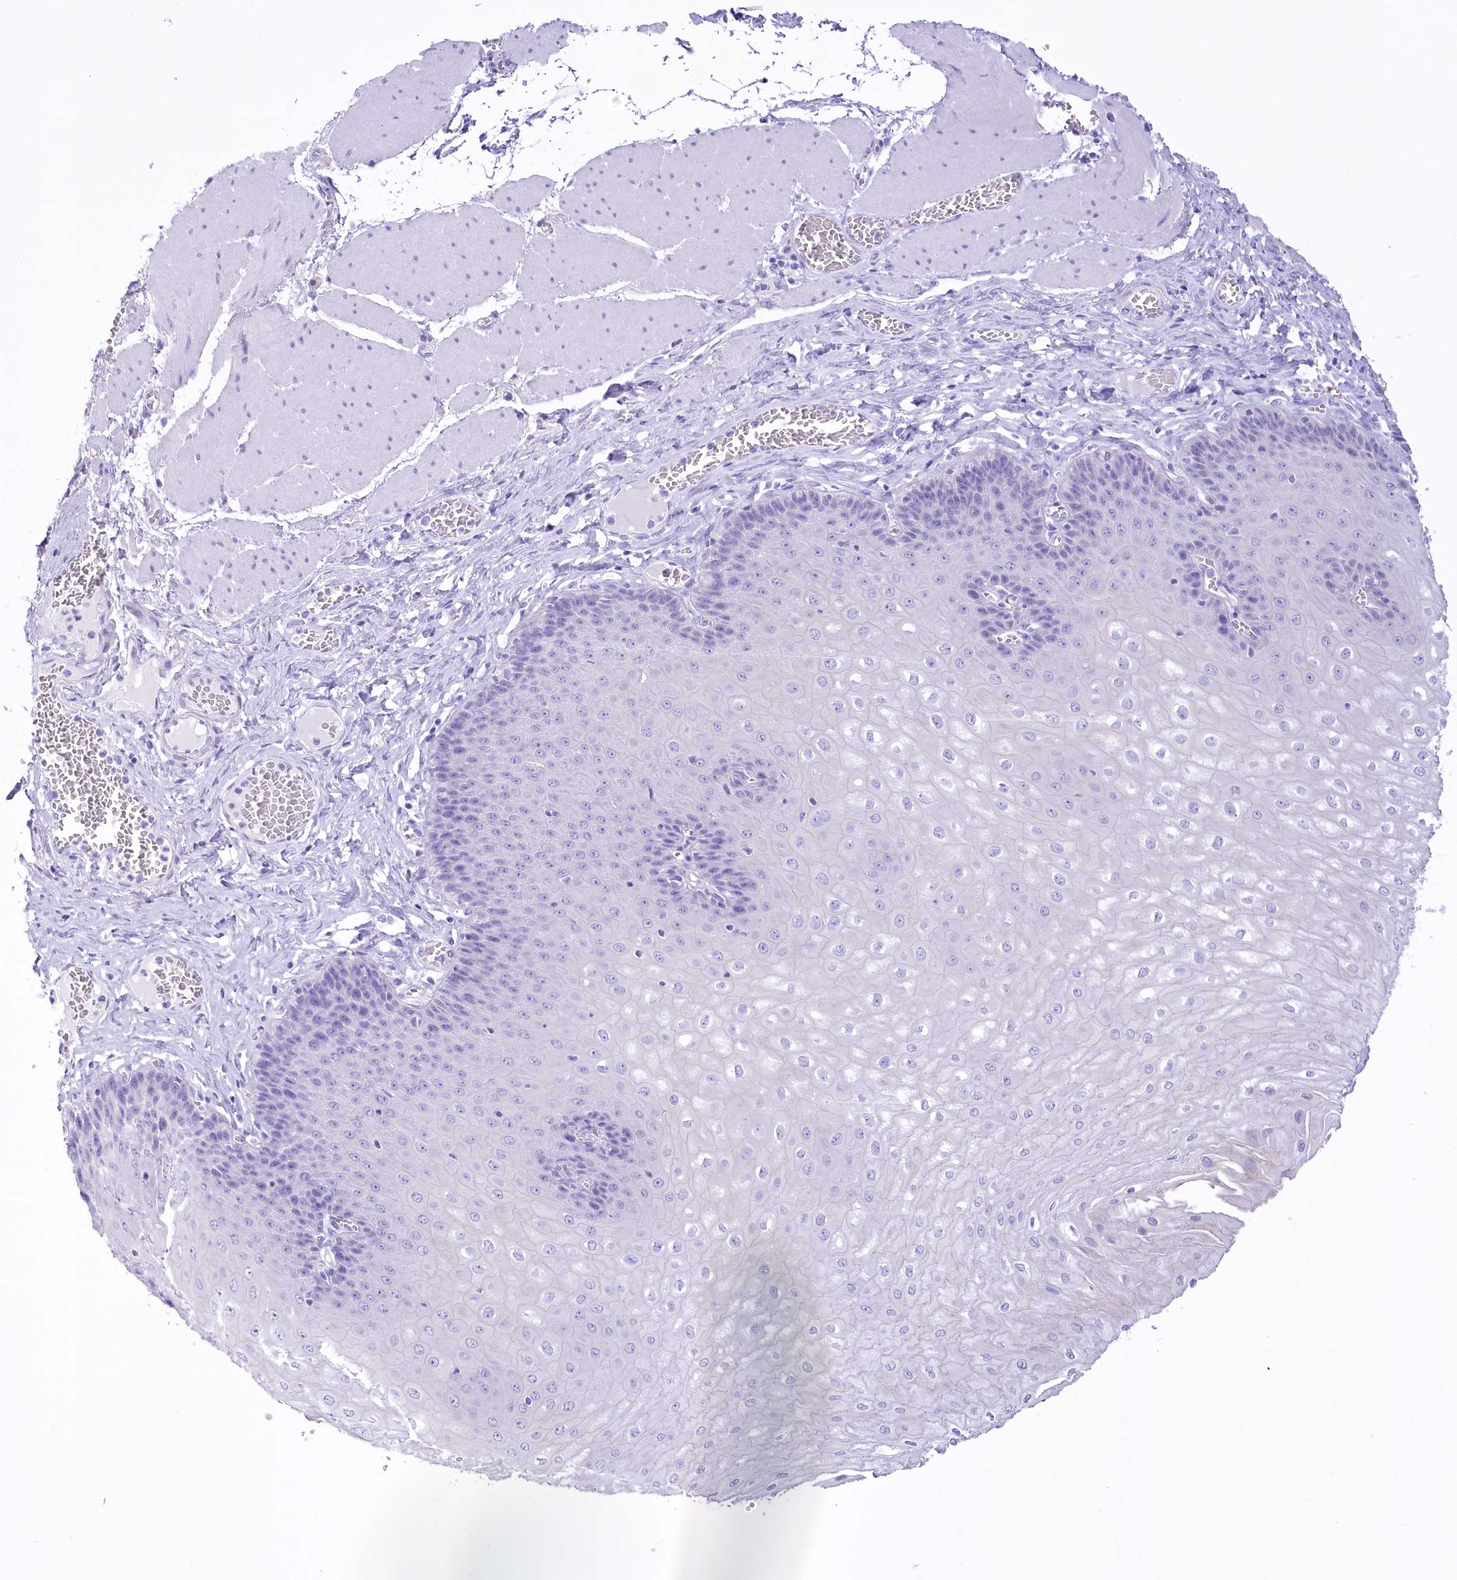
{"staining": {"intensity": "negative", "quantity": "none", "location": "none"}, "tissue": "esophagus", "cell_type": "Squamous epithelial cells", "image_type": "normal", "snomed": [{"axis": "morphology", "description": "Normal tissue, NOS"}, {"axis": "topography", "description": "Esophagus"}], "caption": "The immunohistochemistry (IHC) image has no significant positivity in squamous epithelial cells of esophagus. (Immunohistochemistry (ihc), brightfield microscopy, high magnification).", "gene": "PBLD", "patient": {"sex": "male", "age": 60}}